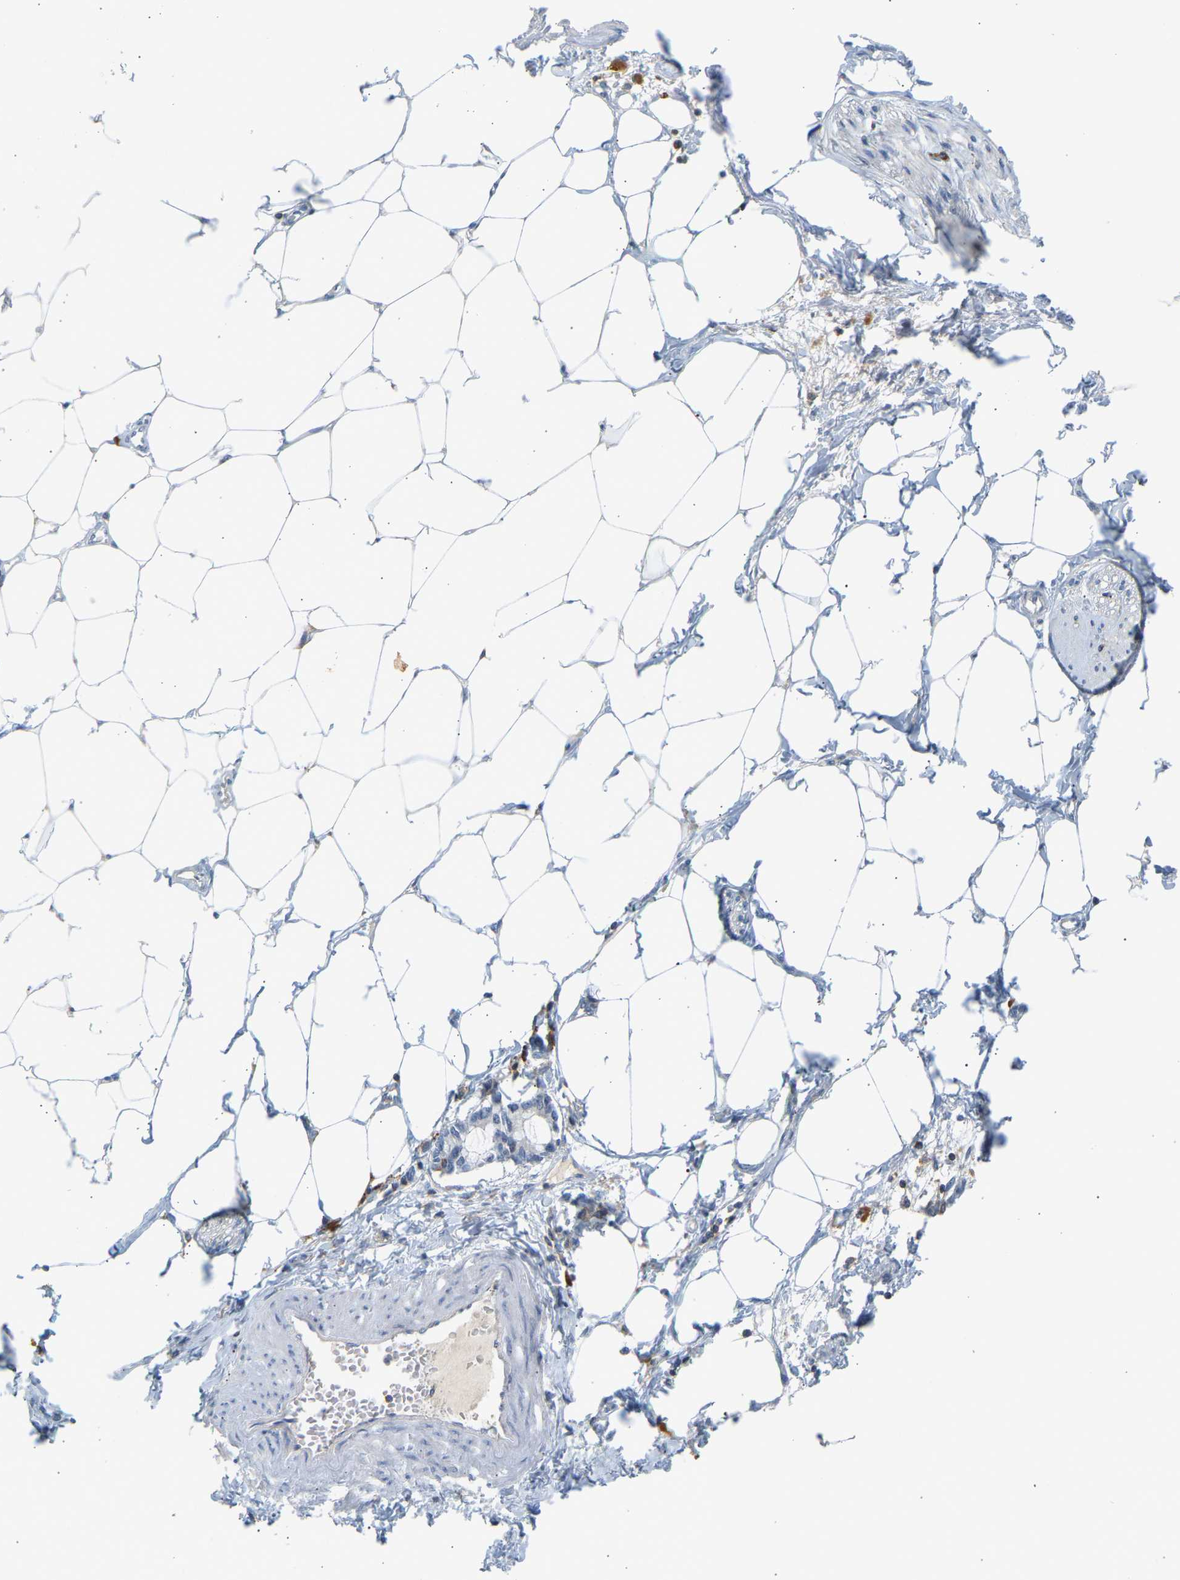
{"staining": {"intensity": "negative", "quantity": "none", "location": "none"}, "tissue": "adipose tissue", "cell_type": "Adipocytes", "image_type": "normal", "snomed": [{"axis": "morphology", "description": "Normal tissue, NOS"}, {"axis": "morphology", "description": "Adenocarcinoma, NOS"}, {"axis": "topography", "description": "Colon"}, {"axis": "topography", "description": "Peripheral nerve tissue"}], "caption": "Adipocytes show no significant protein expression in unremarkable adipose tissue. (DAB (3,3'-diaminobenzidine) immunohistochemistry (IHC) visualized using brightfield microscopy, high magnification).", "gene": "FNBP1", "patient": {"sex": "male", "age": 14}}